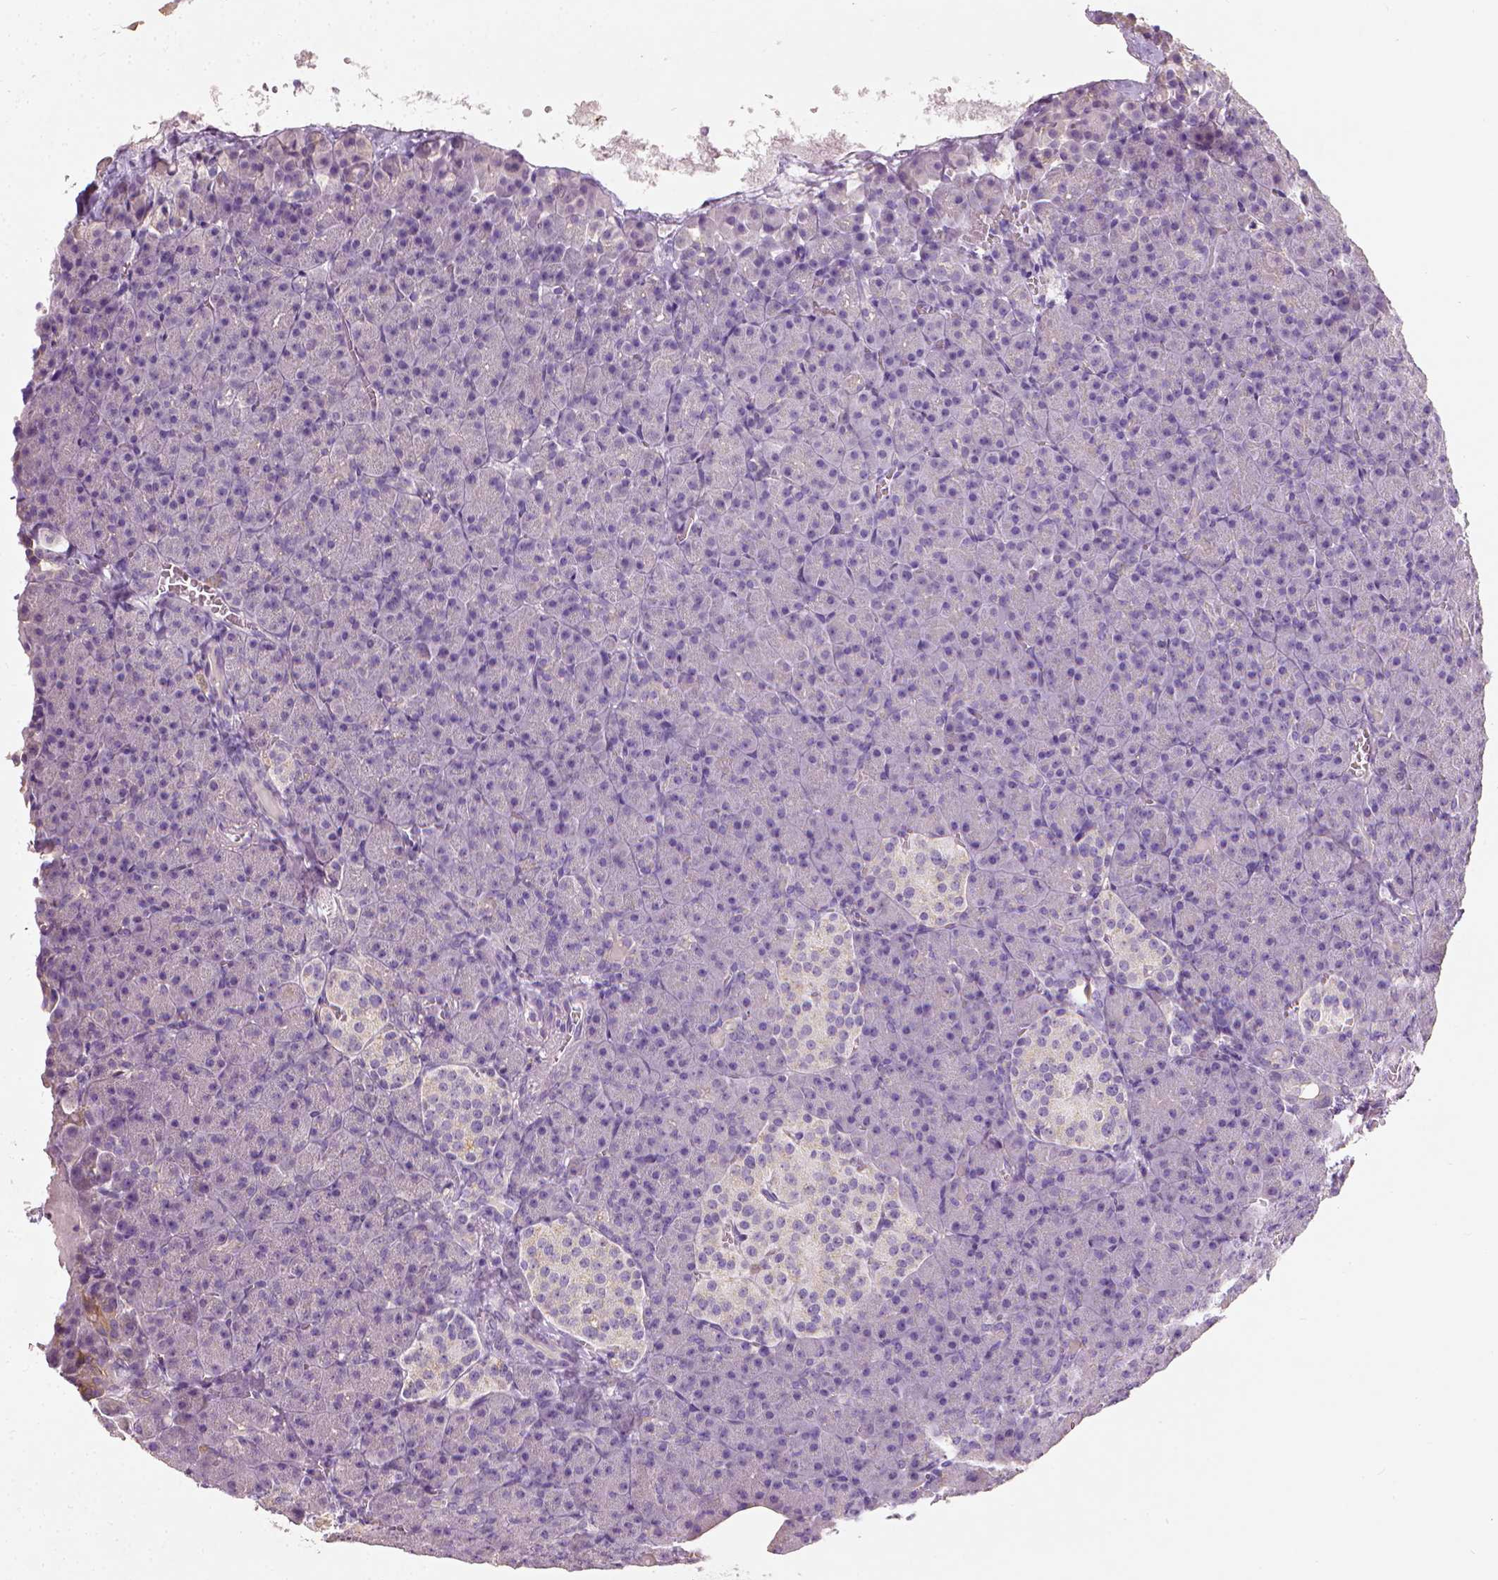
{"staining": {"intensity": "negative", "quantity": "none", "location": "none"}, "tissue": "pancreas", "cell_type": "Exocrine glandular cells", "image_type": "normal", "snomed": [{"axis": "morphology", "description": "Normal tissue, NOS"}, {"axis": "topography", "description": "Pancreas"}], "caption": "Image shows no protein expression in exocrine glandular cells of benign pancreas. (Stains: DAB (3,3'-diaminobenzidine) immunohistochemistry with hematoxylin counter stain, Microscopy: brightfield microscopy at high magnification).", "gene": "DHCR24", "patient": {"sex": "female", "age": 74}}